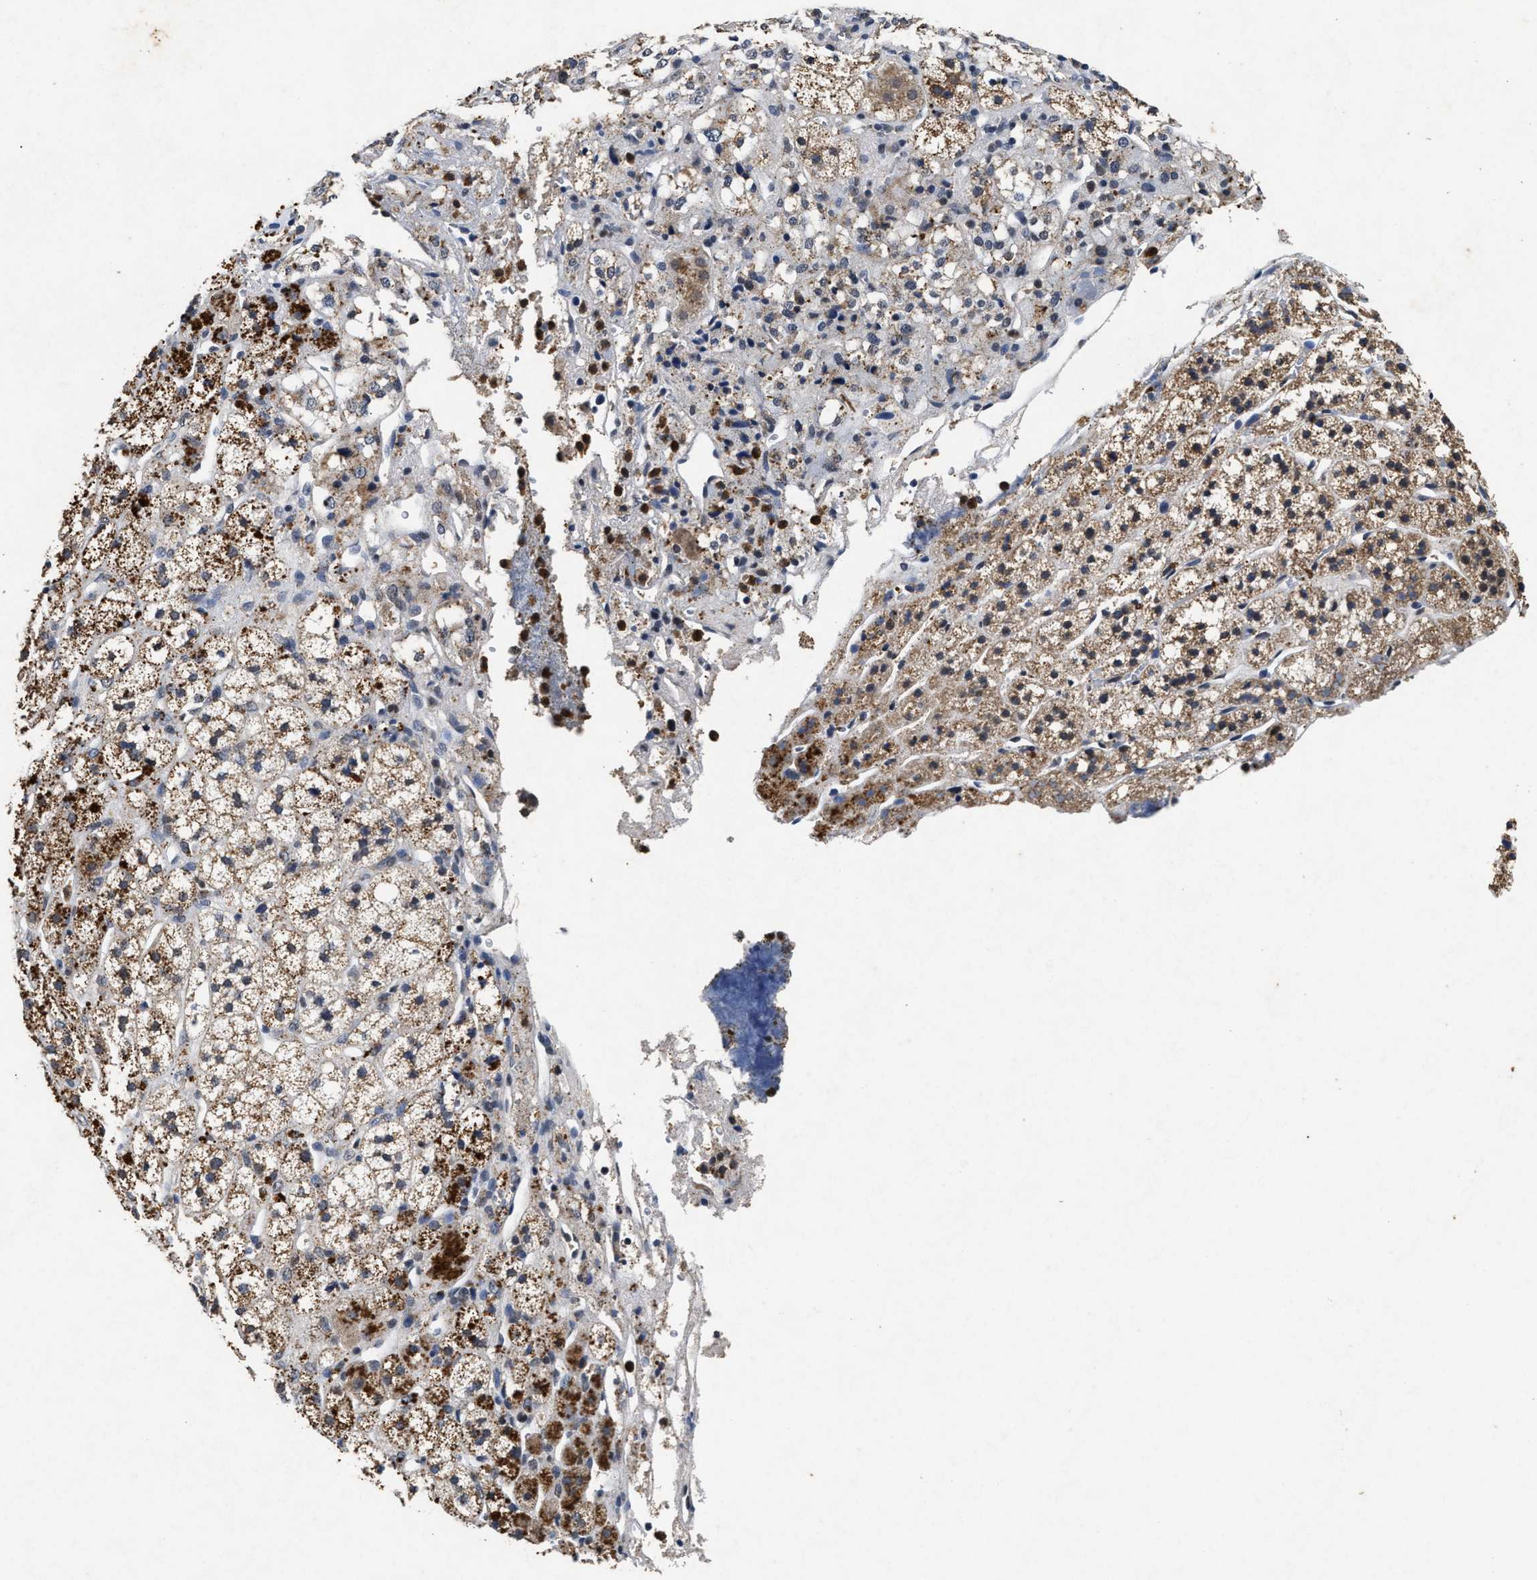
{"staining": {"intensity": "moderate", "quantity": ">75%", "location": "cytoplasmic/membranous"}, "tissue": "adrenal gland", "cell_type": "Glandular cells", "image_type": "normal", "snomed": [{"axis": "morphology", "description": "Normal tissue, NOS"}, {"axis": "topography", "description": "Adrenal gland"}], "caption": "Human adrenal gland stained for a protein (brown) displays moderate cytoplasmic/membranous positive positivity in approximately >75% of glandular cells.", "gene": "ACOX1", "patient": {"sex": "male", "age": 56}}